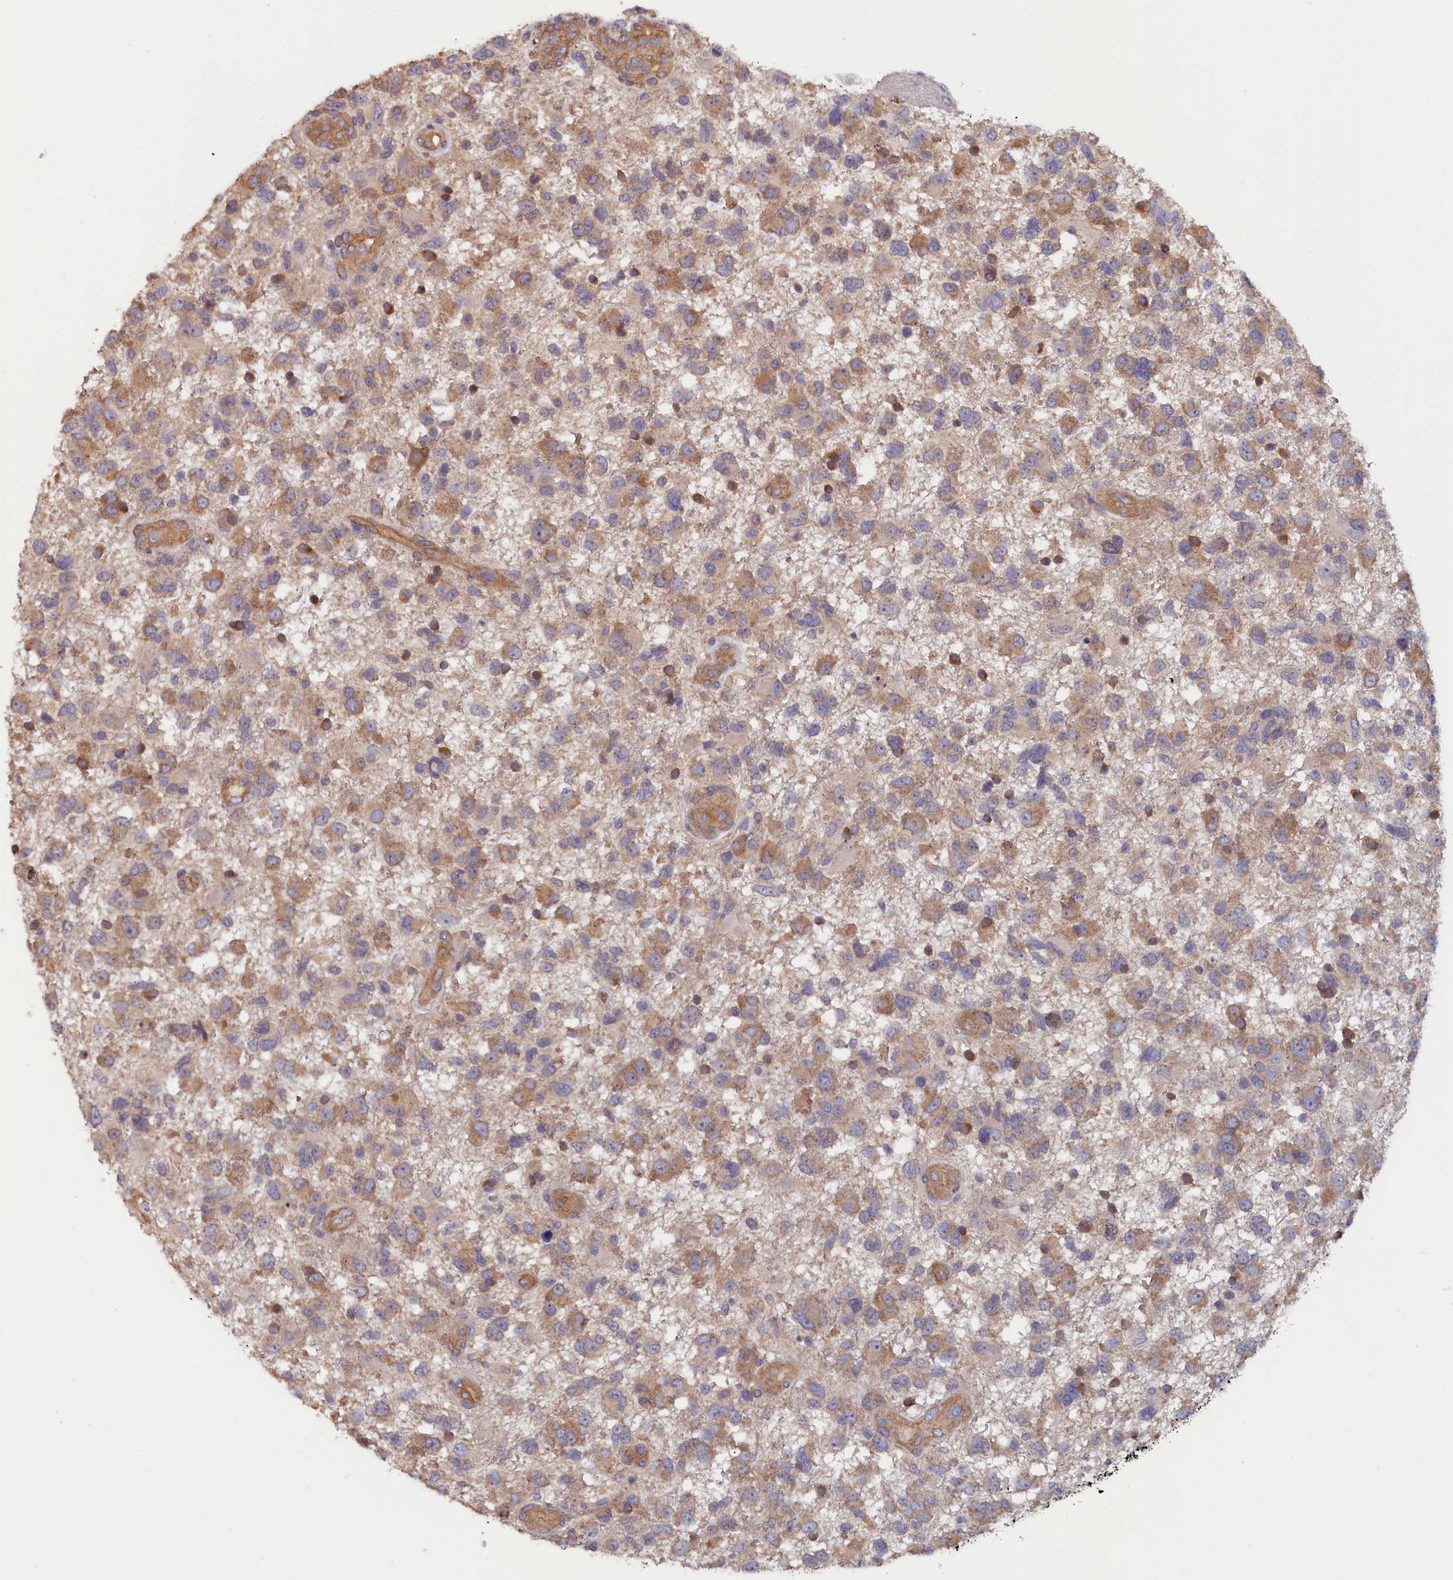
{"staining": {"intensity": "moderate", "quantity": ">75%", "location": "cytoplasmic/membranous"}, "tissue": "glioma", "cell_type": "Tumor cells", "image_type": "cancer", "snomed": [{"axis": "morphology", "description": "Glioma, malignant, High grade"}, {"axis": "topography", "description": "Brain"}], "caption": "Tumor cells reveal medium levels of moderate cytoplasmic/membranous positivity in approximately >75% of cells in glioma.", "gene": "ANKRD2", "patient": {"sex": "male", "age": 61}}